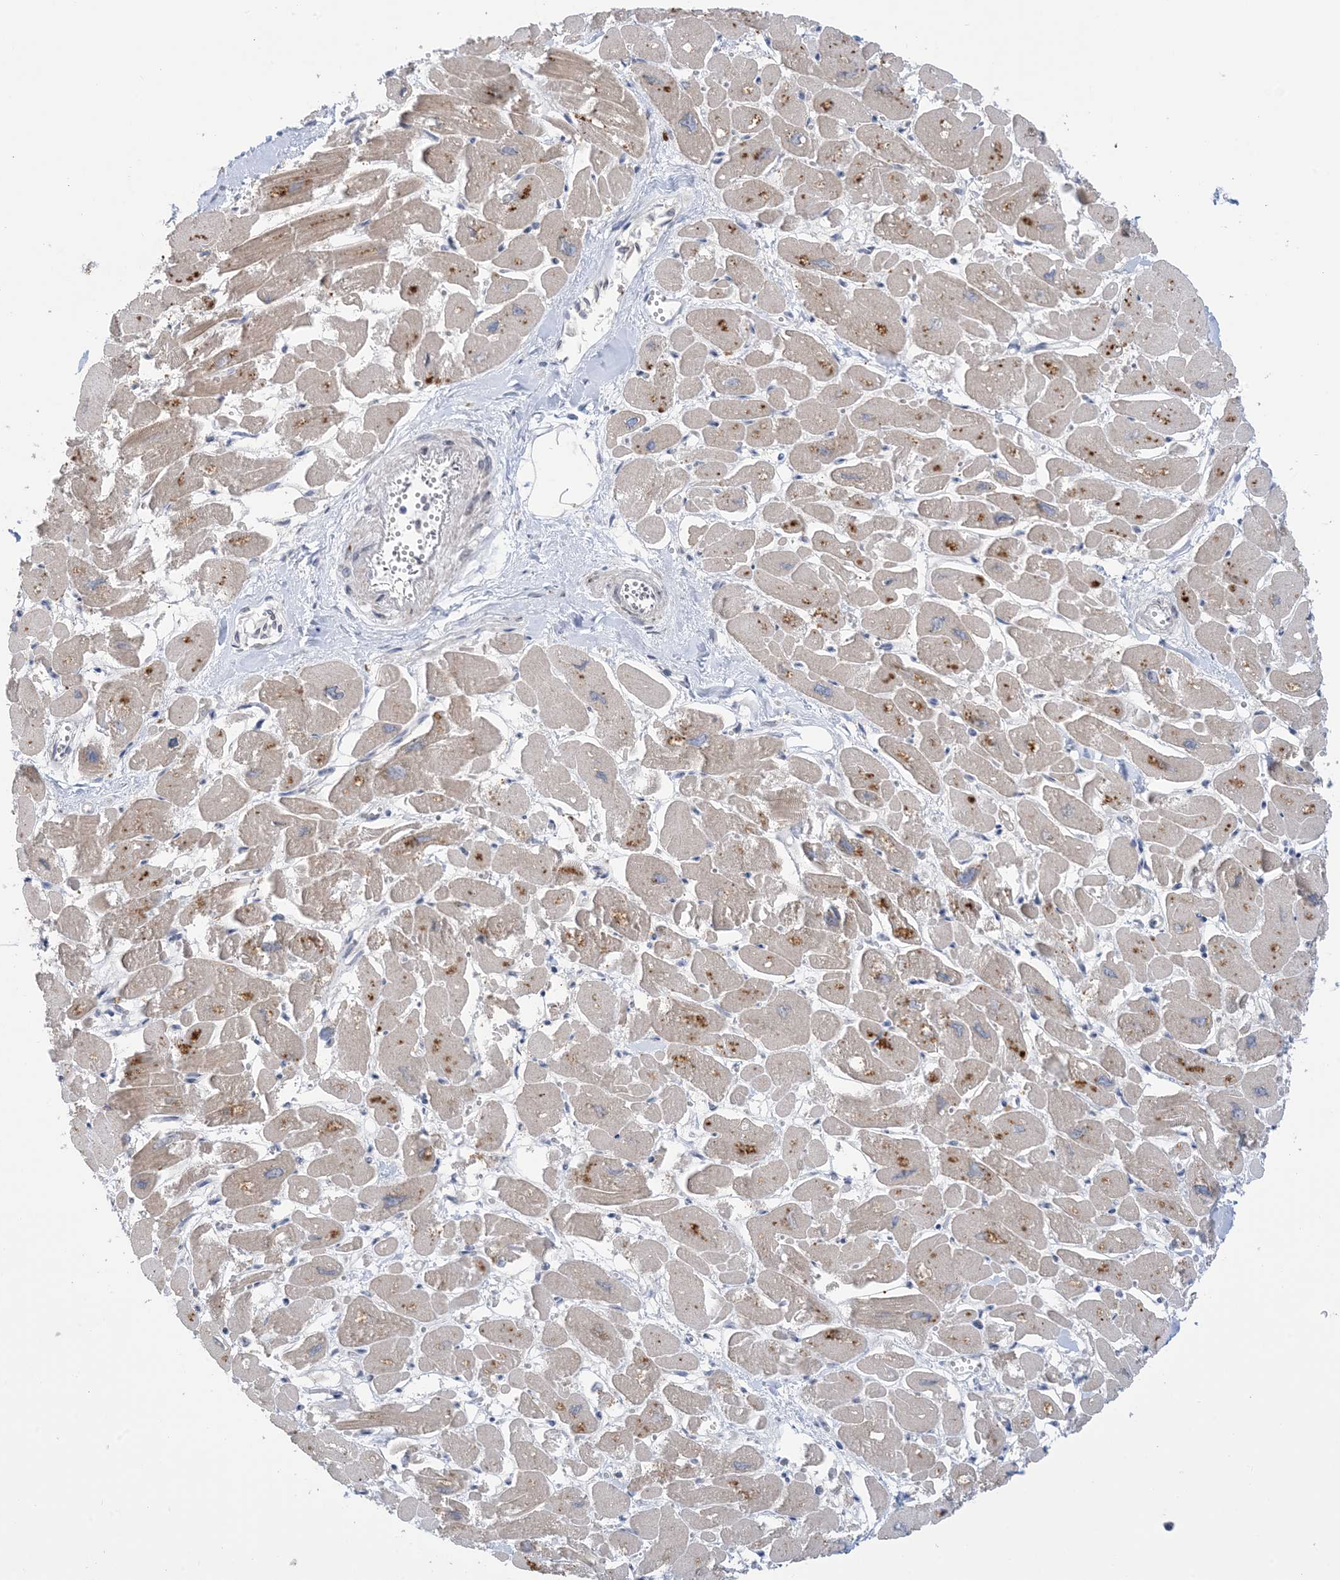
{"staining": {"intensity": "moderate", "quantity": "<25%", "location": "cytoplasmic/membranous"}, "tissue": "heart muscle", "cell_type": "Cardiomyocytes", "image_type": "normal", "snomed": [{"axis": "morphology", "description": "Normal tissue, NOS"}, {"axis": "topography", "description": "Heart"}], "caption": "Immunohistochemistry (IHC) (DAB) staining of benign heart muscle exhibits moderate cytoplasmic/membranous protein expression in approximately <25% of cardiomyocytes. Nuclei are stained in blue.", "gene": "TTYH1", "patient": {"sex": "male", "age": 54}}